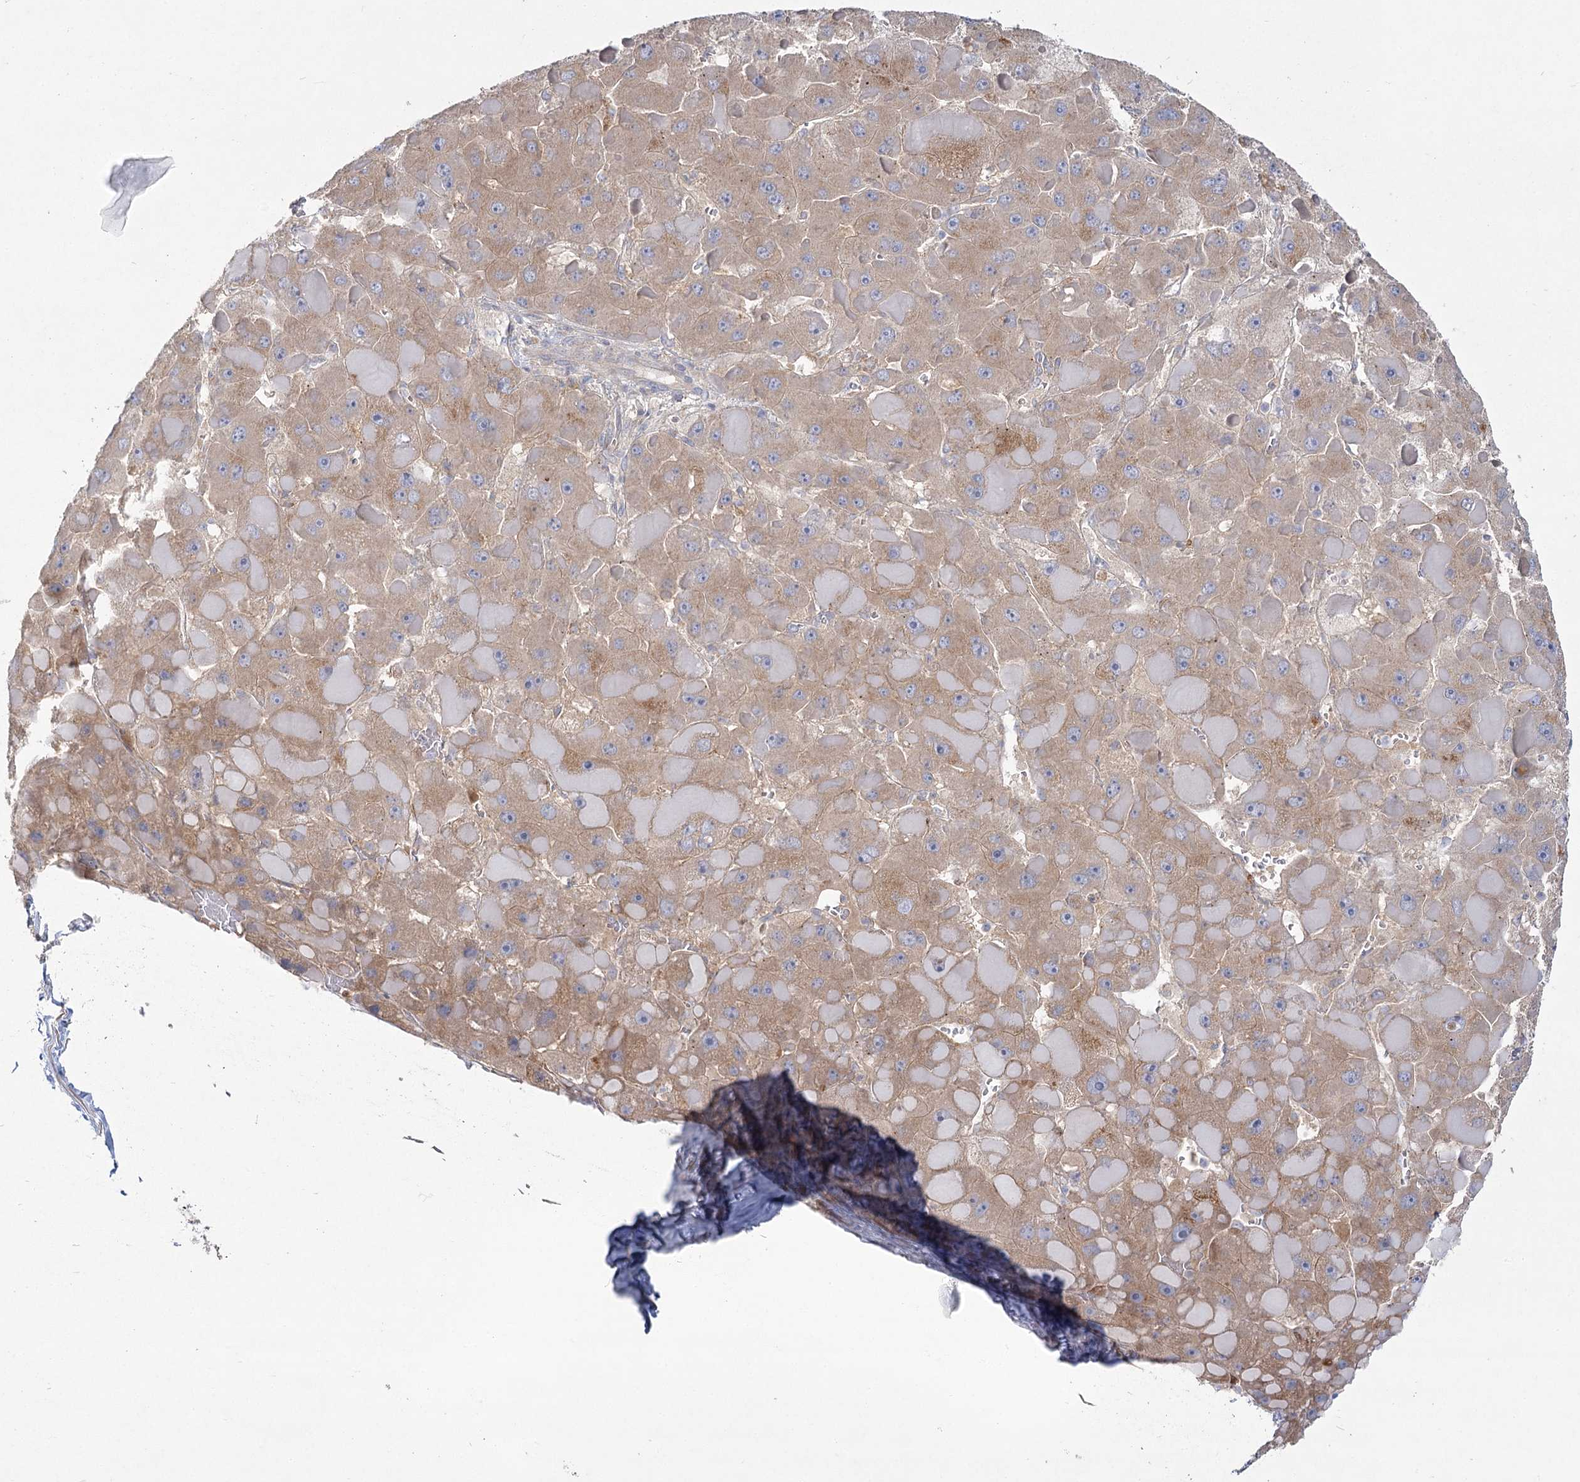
{"staining": {"intensity": "weak", "quantity": "25%-75%", "location": "cytoplasmic/membranous"}, "tissue": "liver cancer", "cell_type": "Tumor cells", "image_type": "cancer", "snomed": [{"axis": "morphology", "description": "Carcinoma, Hepatocellular, NOS"}, {"axis": "topography", "description": "Liver"}], "caption": "Liver cancer (hepatocellular carcinoma) tissue displays weak cytoplasmic/membranous staining in about 25%-75% of tumor cells, visualized by immunohistochemistry.", "gene": "CAMTA1", "patient": {"sex": "female", "age": 73}}